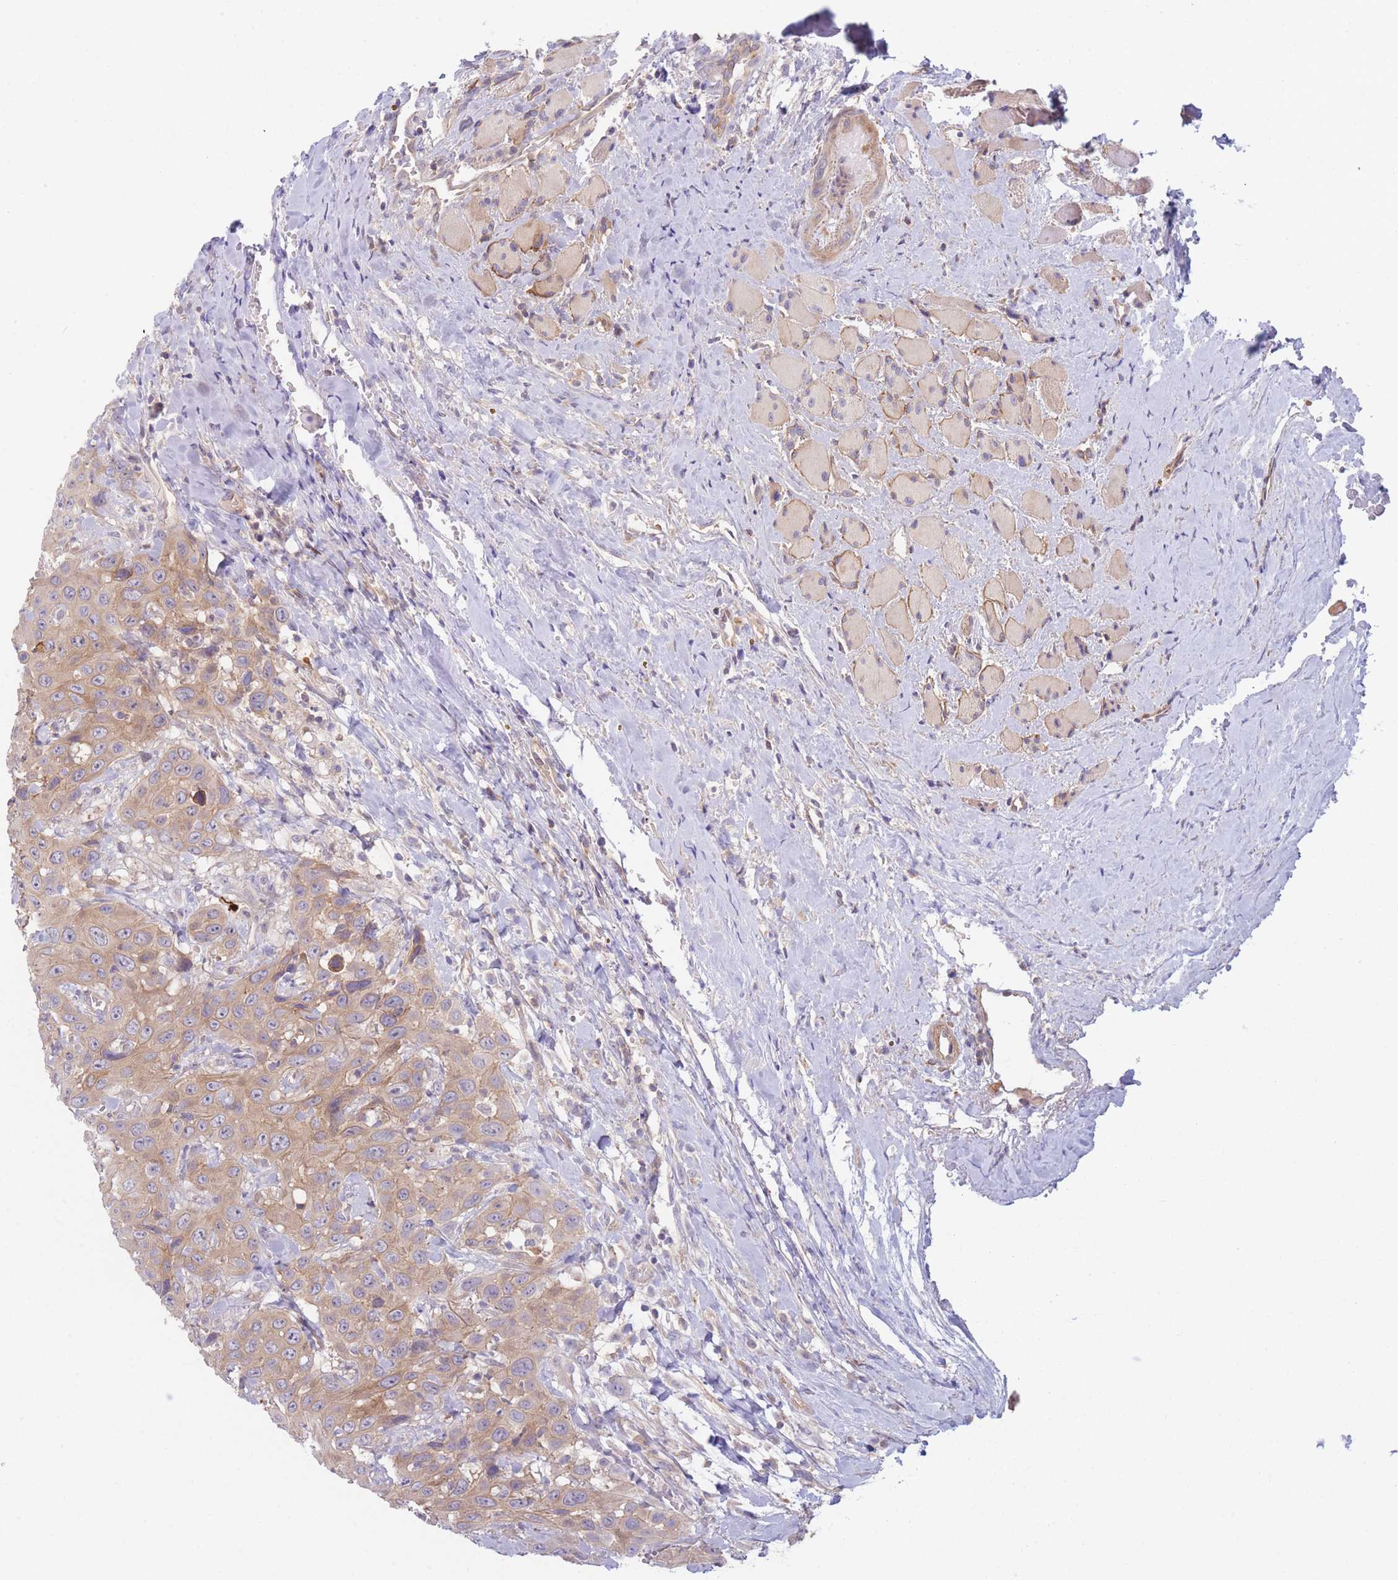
{"staining": {"intensity": "moderate", "quantity": ">75%", "location": "cytoplasmic/membranous"}, "tissue": "head and neck cancer", "cell_type": "Tumor cells", "image_type": "cancer", "snomed": [{"axis": "morphology", "description": "Squamous cell carcinoma, NOS"}, {"axis": "topography", "description": "Head-Neck"}], "caption": "Head and neck squamous cell carcinoma stained with a brown dye displays moderate cytoplasmic/membranous positive positivity in about >75% of tumor cells.", "gene": "WDR93", "patient": {"sex": "male", "age": 81}}